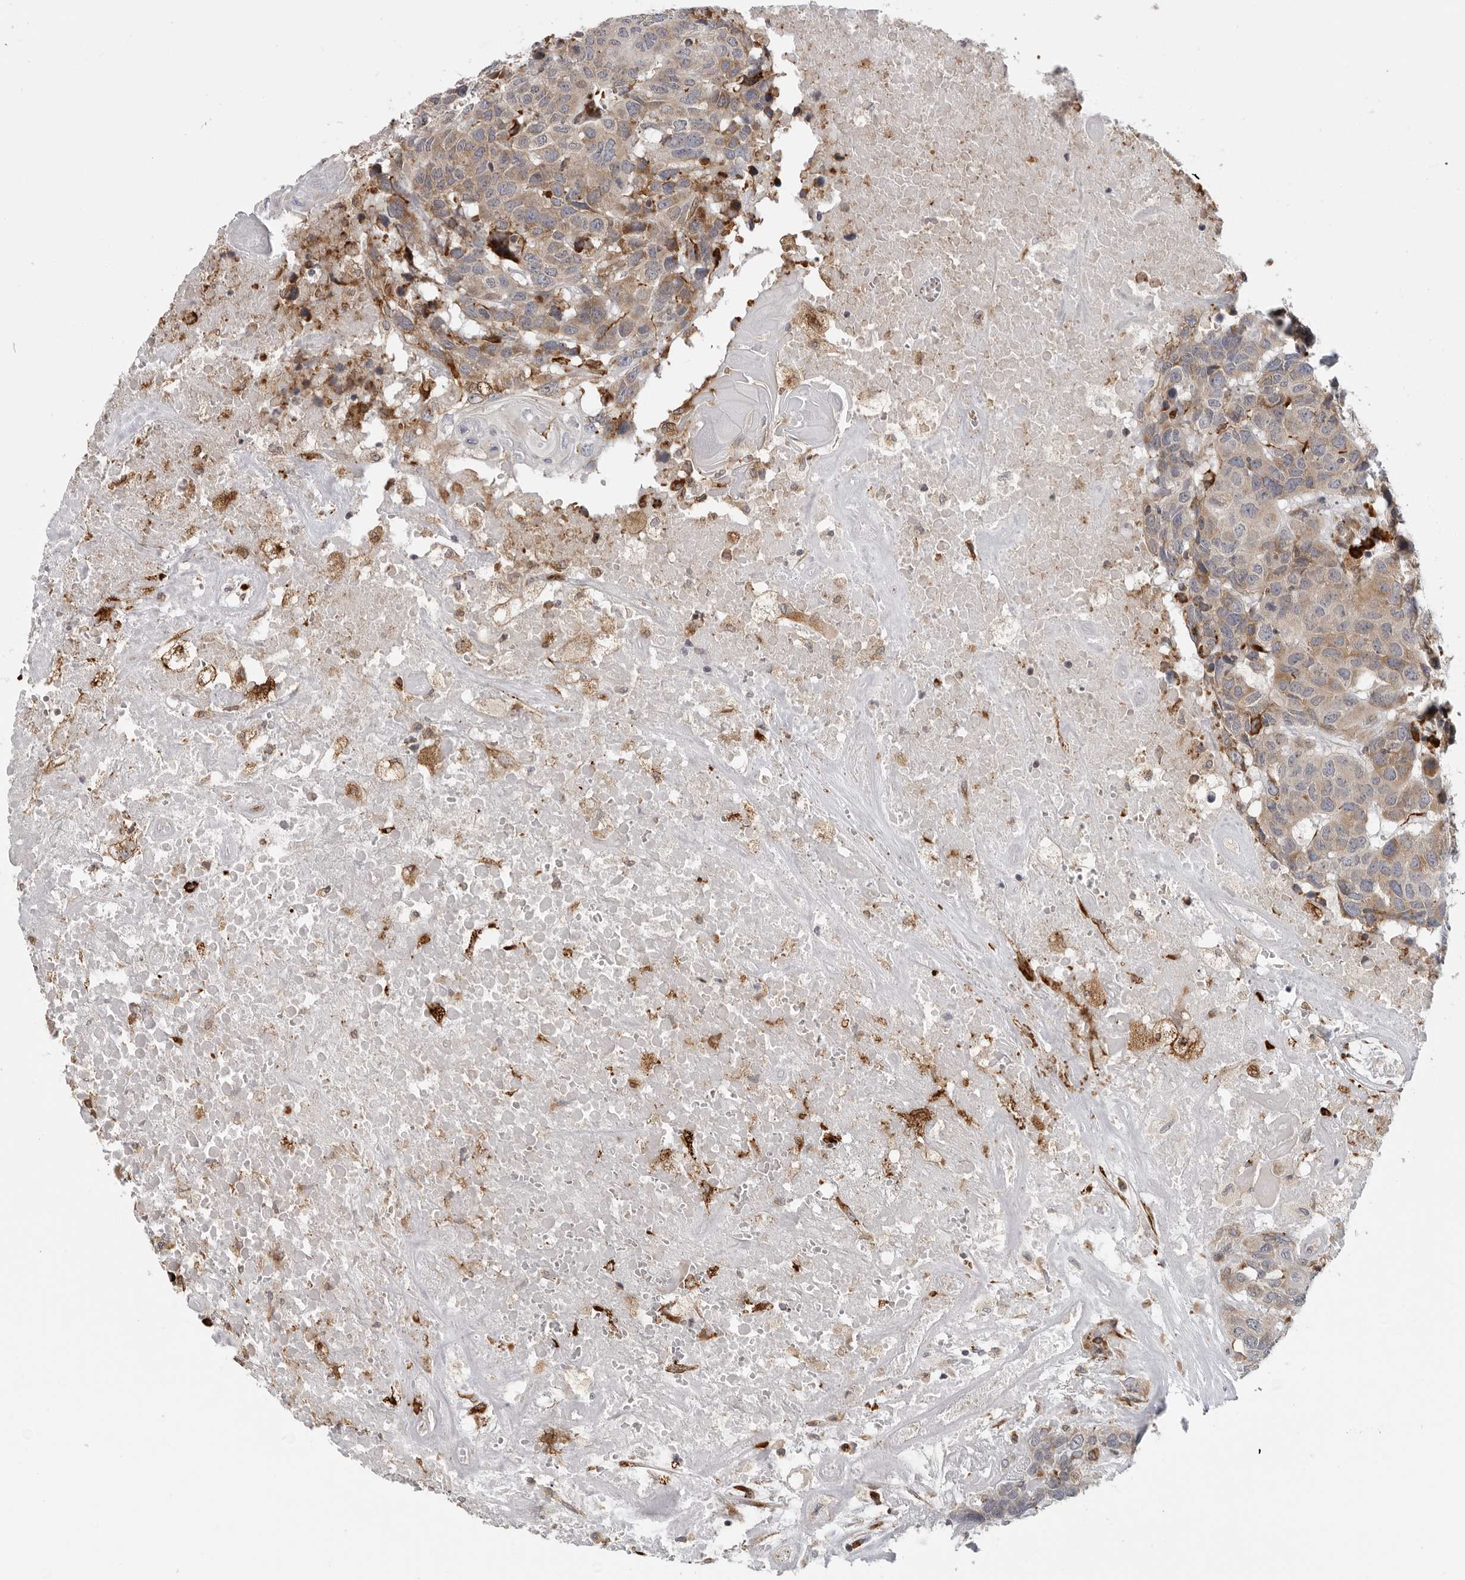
{"staining": {"intensity": "weak", "quantity": ">75%", "location": "cytoplasmic/membranous"}, "tissue": "head and neck cancer", "cell_type": "Tumor cells", "image_type": "cancer", "snomed": [{"axis": "morphology", "description": "Squamous cell carcinoma, NOS"}, {"axis": "topography", "description": "Head-Neck"}], "caption": "This image demonstrates immunohistochemistry (IHC) staining of squamous cell carcinoma (head and neck), with low weak cytoplasmic/membranous expression in approximately >75% of tumor cells.", "gene": "ALPK2", "patient": {"sex": "male", "age": 66}}